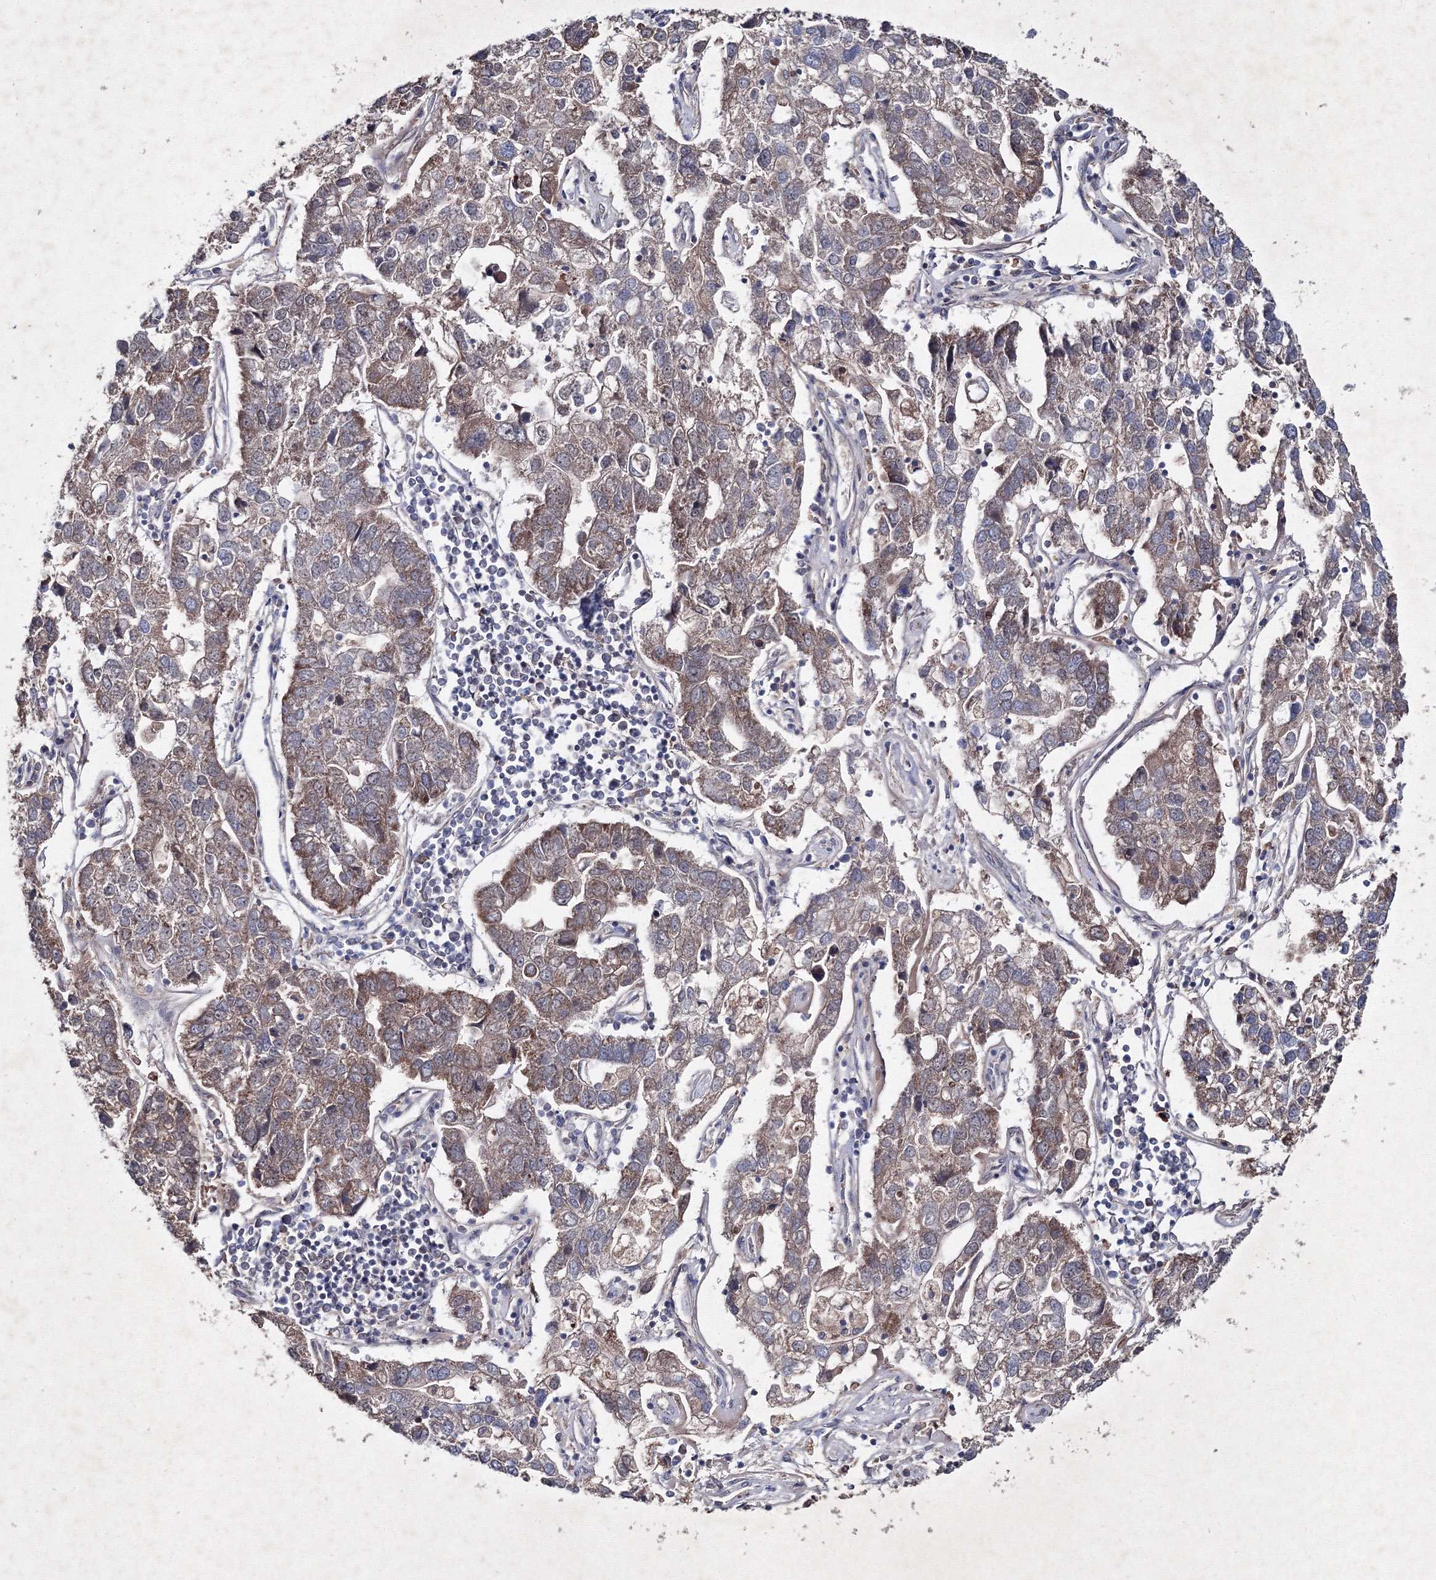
{"staining": {"intensity": "weak", "quantity": ">75%", "location": "cytoplasmic/membranous"}, "tissue": "pancreatic cancer", "cell_type": "Tumor cells", "image_type": "cancer", "snomed": [{"axis": "morphology", "description": "Adenocarcinoma, NOS"}, {"axis": "topography", "description": "Pancreas"}], "caption": "DAB (3,3'-diaminobenzidine) immunohistochemical staining of pancreatic adenocarcinoma exhibits weak cytoplasmic/membranous protein expression in about >75% of tumor cells.", "gene": "GFM1", "patient": {"sex": "female", "age": 61}}